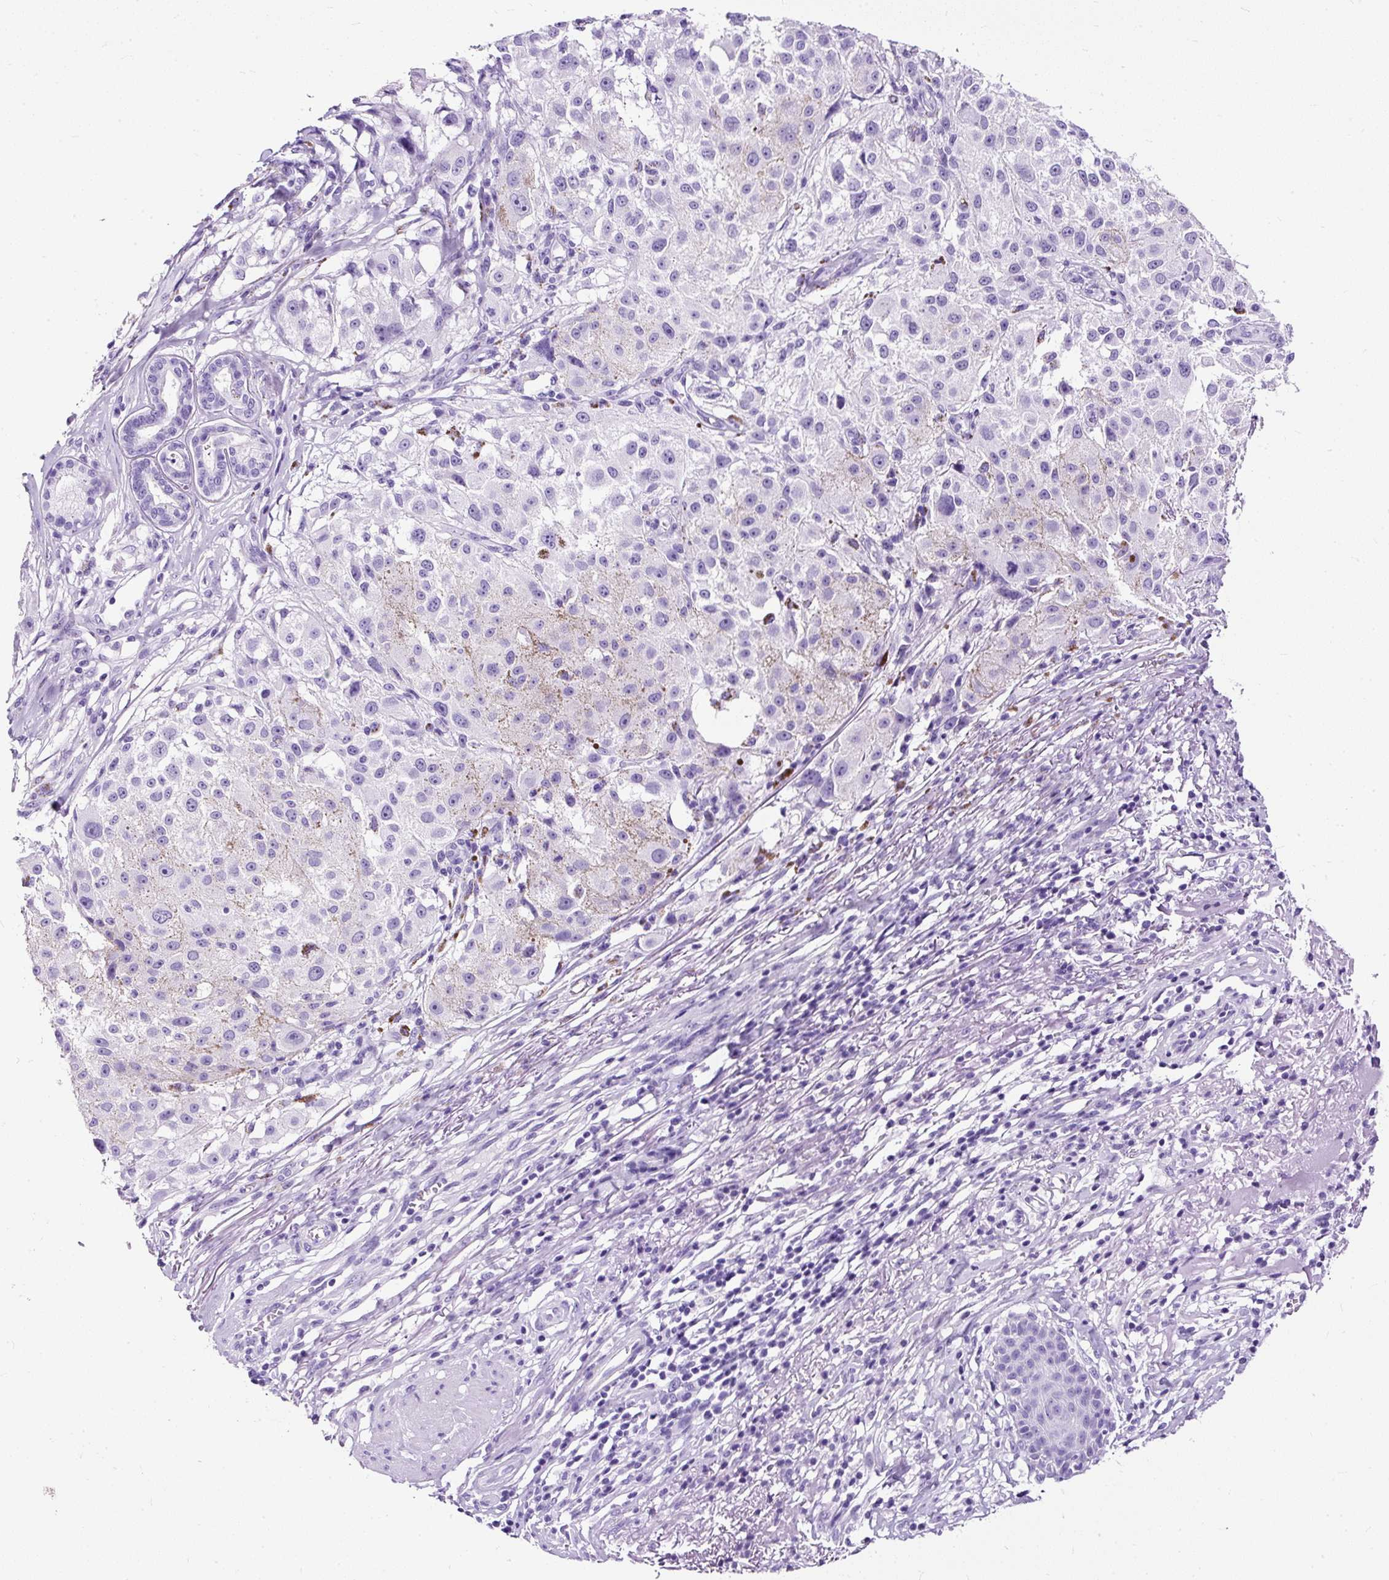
{"staining": {"intensity": "negative", "quantity": "none", "location": "none"}, "tissue": "melanoma", "cell_type": "Tumor cells", "image_type": "cancer", "snomed": [{"axis": "morphology", "description": "Necrosis, NOS"}, {"axis": "morphology", "description": "Malignant melanoma, NOS"}, {"axis": "topography", "description": "Skin"}], "caption": "Tumor cells are negative for protein expression in human malignant melanoma.", "gene": "NTS", "patient": {"sex": "female", "age": 87}}